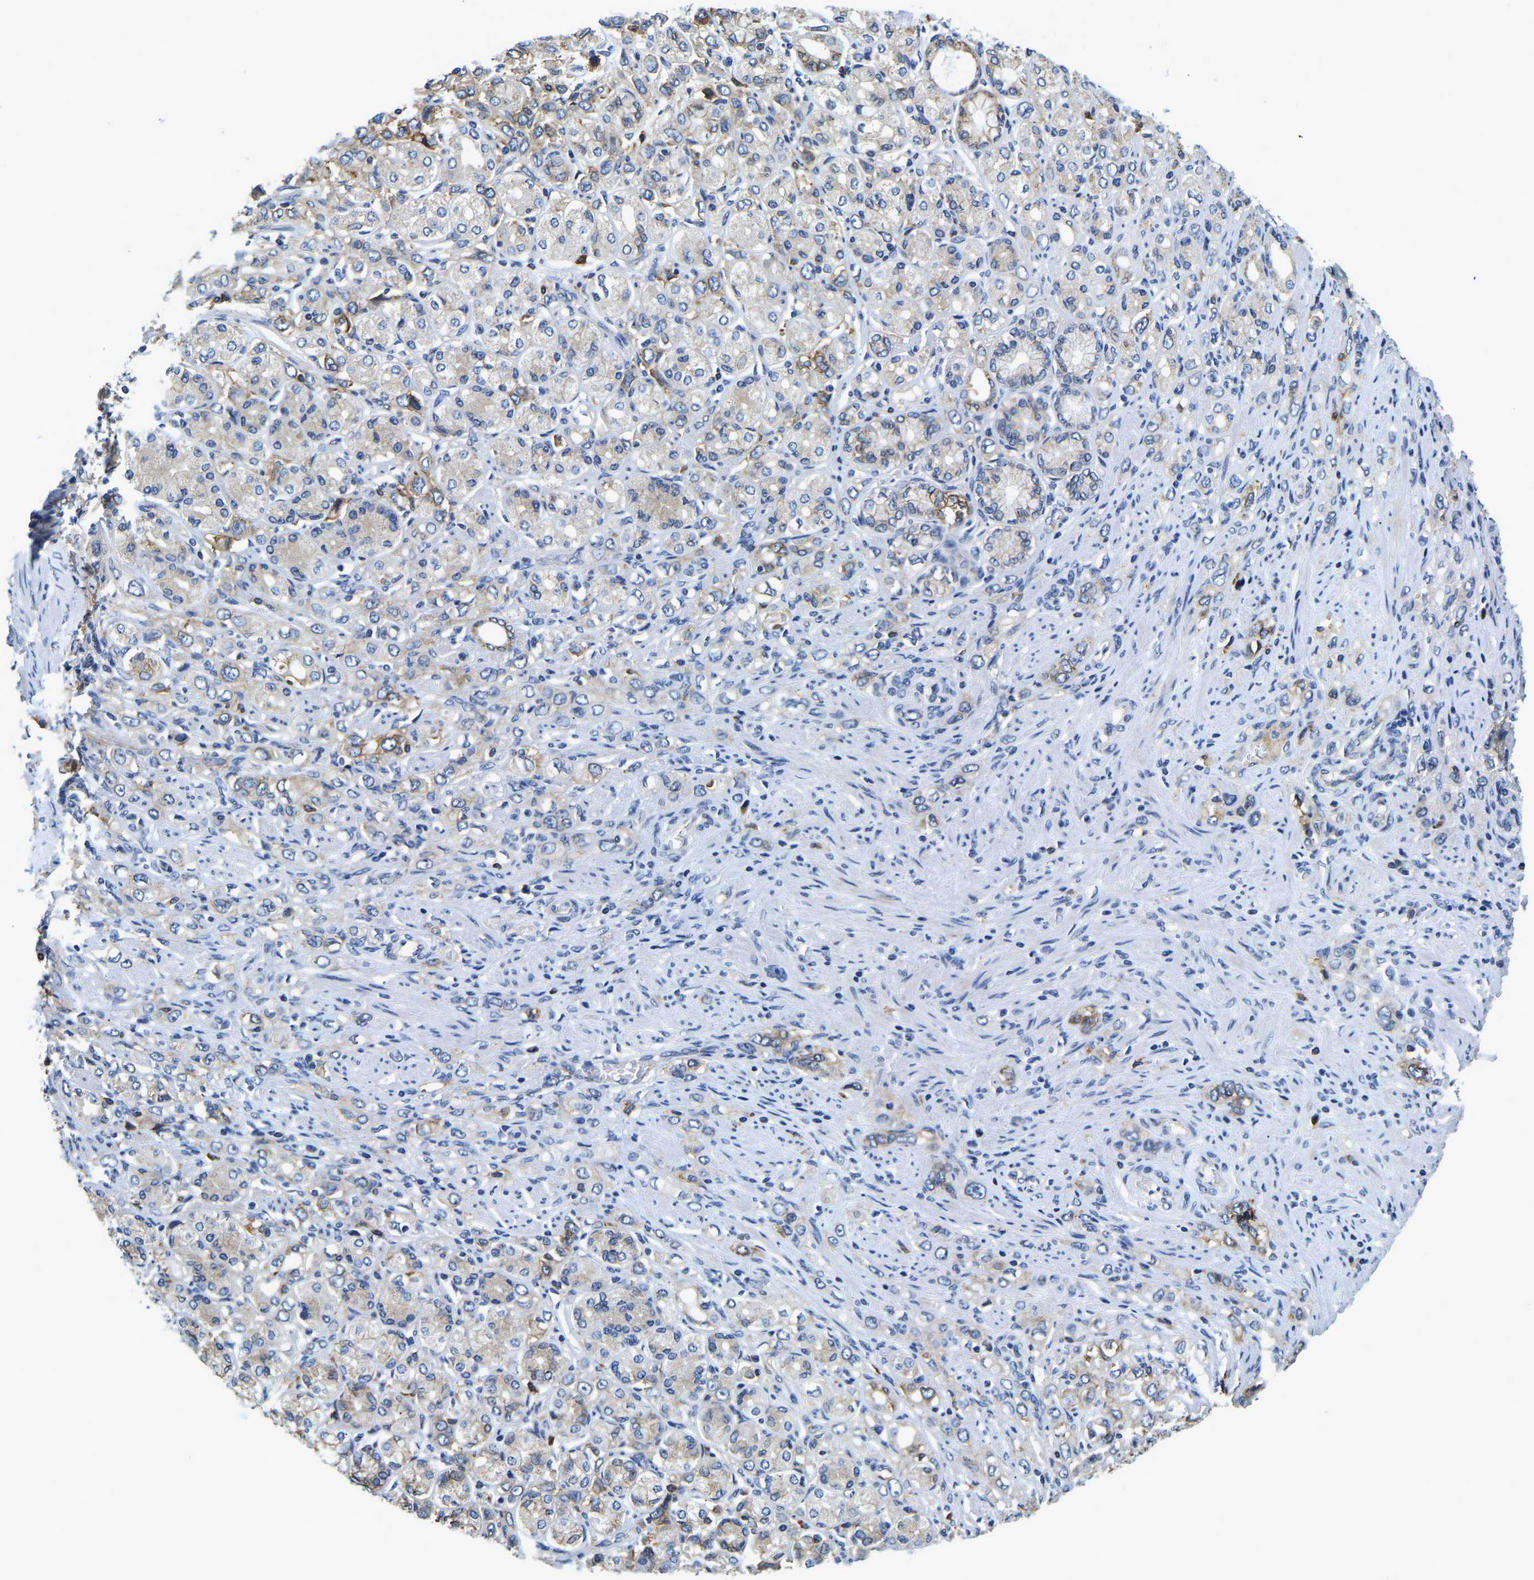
{"staining": {"intensity": "moderate", "quantity": "<25%", "location": "cytoplasmic/membranous"}, "tissue": "stomach cancer", "cell_type": "Tumor cells", "image_type": "cancer", "snomed": [{"axis": "morphology", "description": "Adenocarcinoma, NOS"}, {"axis": "topography", "description": "Stomach"}], "caption": "Immunohistochemical staining of human adenocarcinoma (stomach) demonstrates low levels of moderate cytoplasmic/membranous positivity in approximately <25% of tumor cells.", "gene": "ITGA2", "patient": {"sex": "female", "age": 65}}